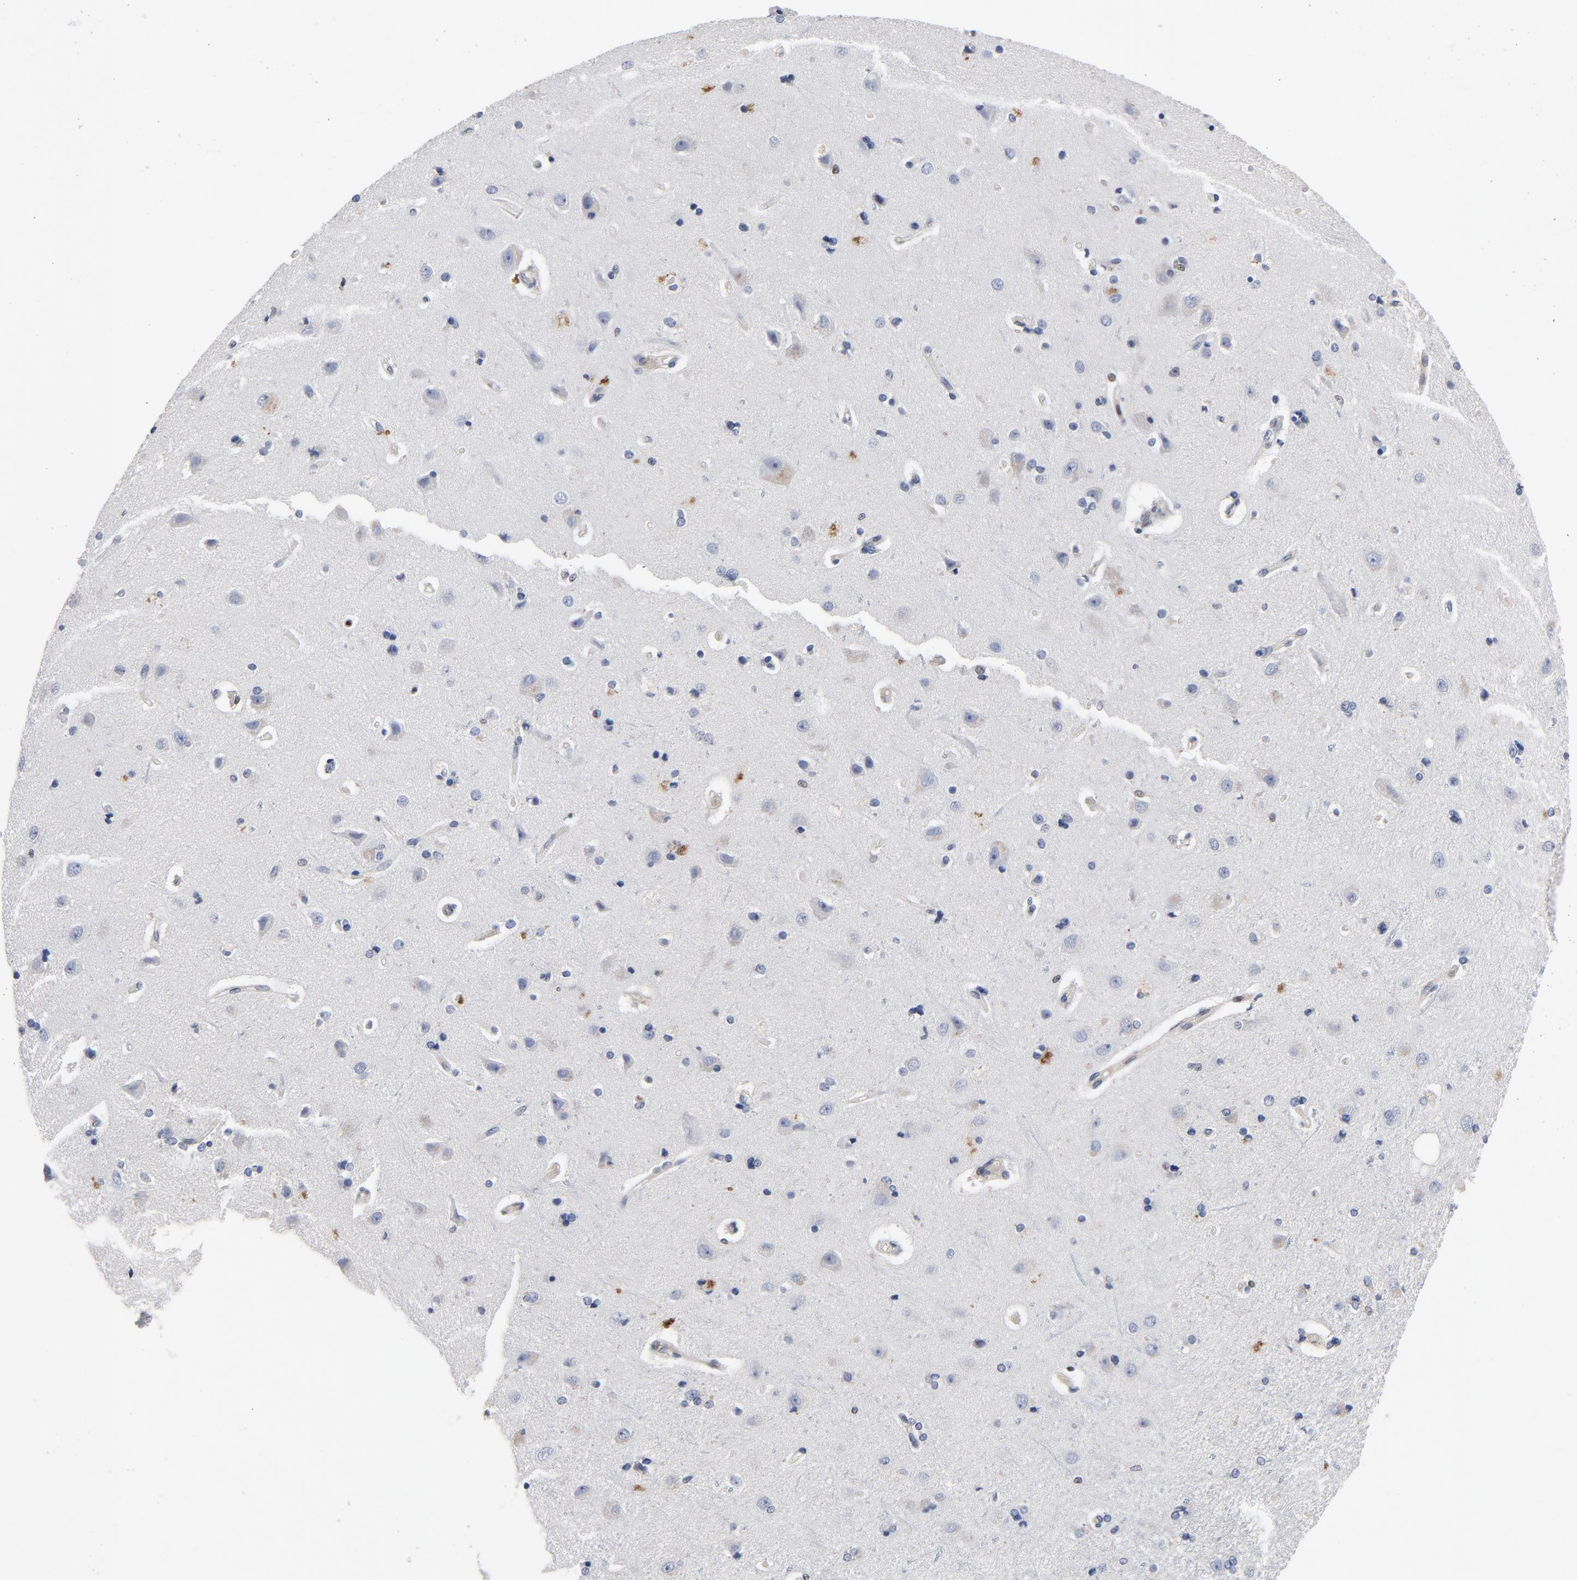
{"staining": {"intensity": "negative", "quantity": "none", "location": "none"}, "tissue": "cerebral cortex", "cell_type": "Endothelial cells", "image_type": "normal", "snomed": [{"axis": "morphology", "description": "Normal tissue, NOS"}, {"axis": "topography", "description": "Cerebral cortex"}], "caption": "This is an immunohistochemistry (IHC) histopathology image of benign cerebral cortex. There is no staining in endothelial cells.", "gene": "NFKB1", "patient": {"sex": "male", "age": 62}}